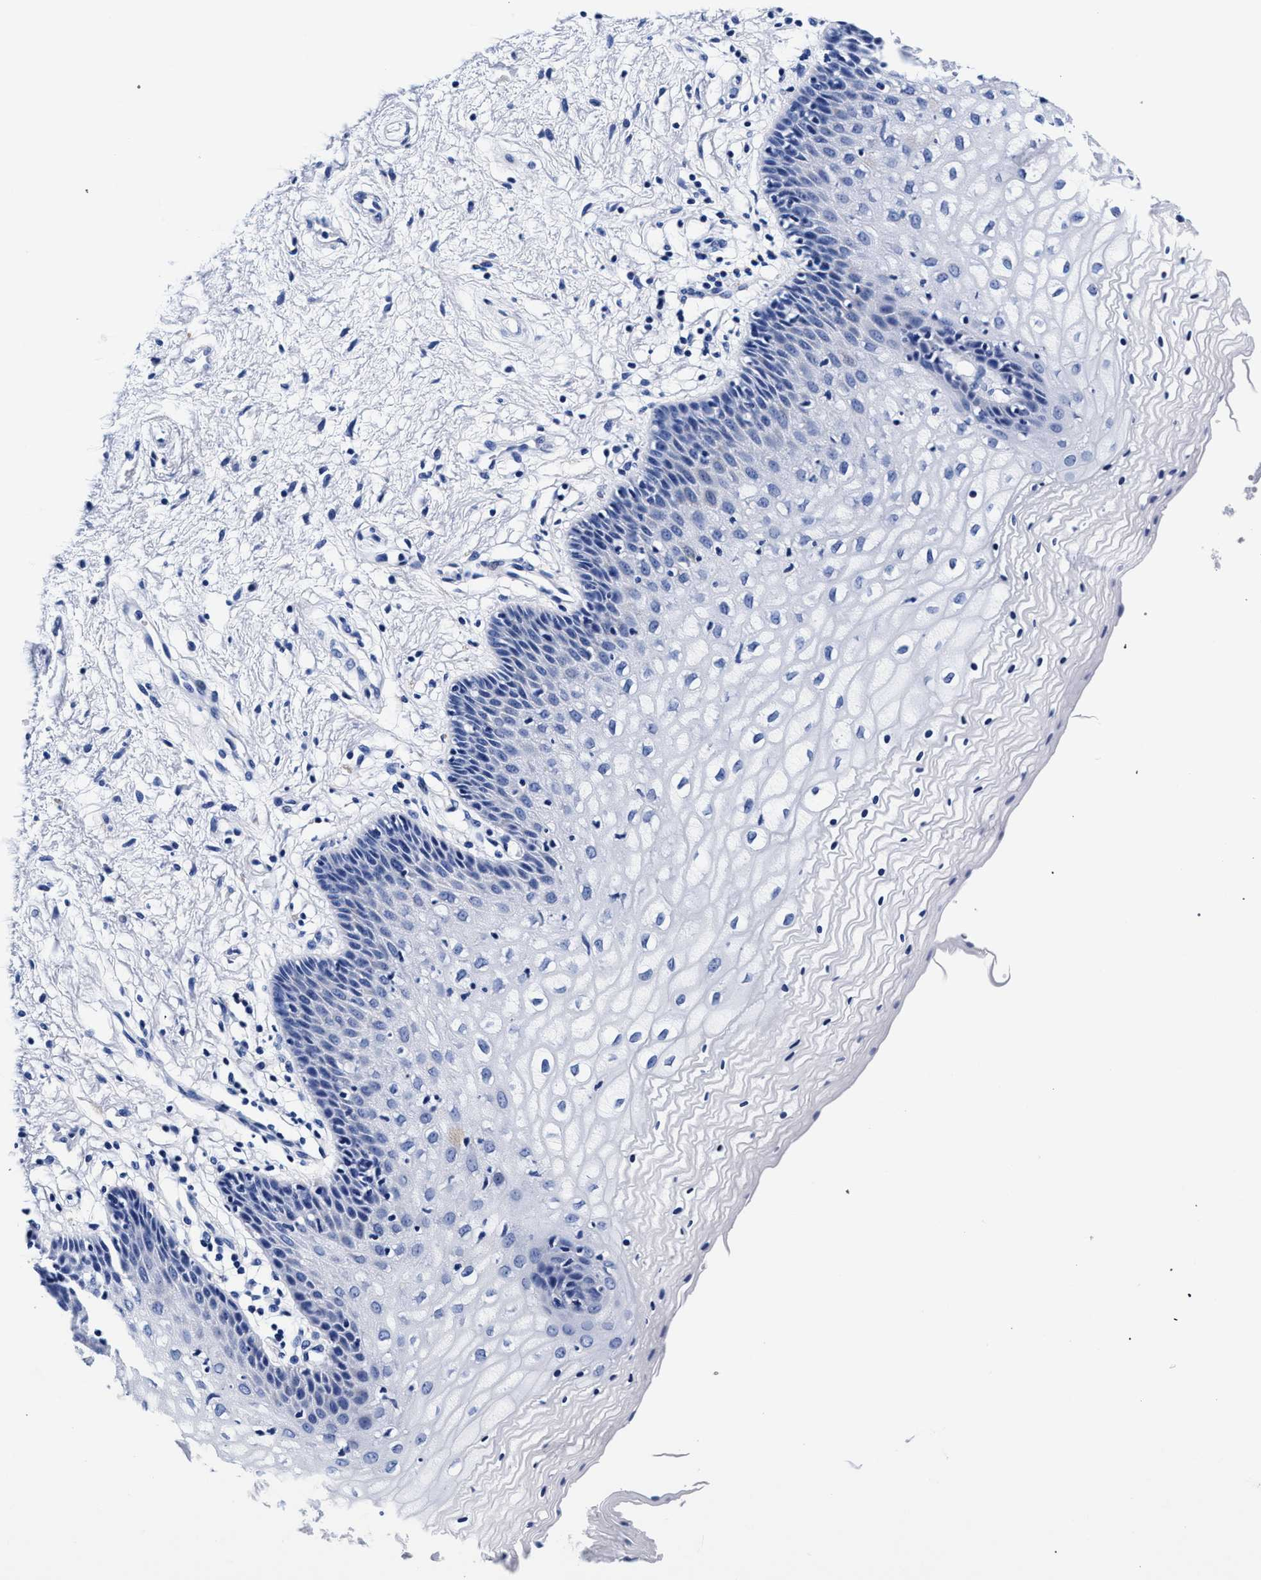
{"staining": {"intensity": "negative", "quantity": "none", "location": "none"}, "tissue": "vagina", "cell_type": "Squamous epithelial cells", "image_type": "normal", "snomed": [{"axis": "morphology", "description": "Normal tissue, NOS"}, {"axis": "topography", "description": "Vagina"}], "caption": "High magnification brightfield microscopy of benign vagina stained with DAB (3,3'-diaminobenzidine) (brown) and counterstained with hematoxylin (blue): squamous epithelial cells show no significant positivity.", "gene": "RAB3B", "patient": {"sex": "female", "age": 34}}